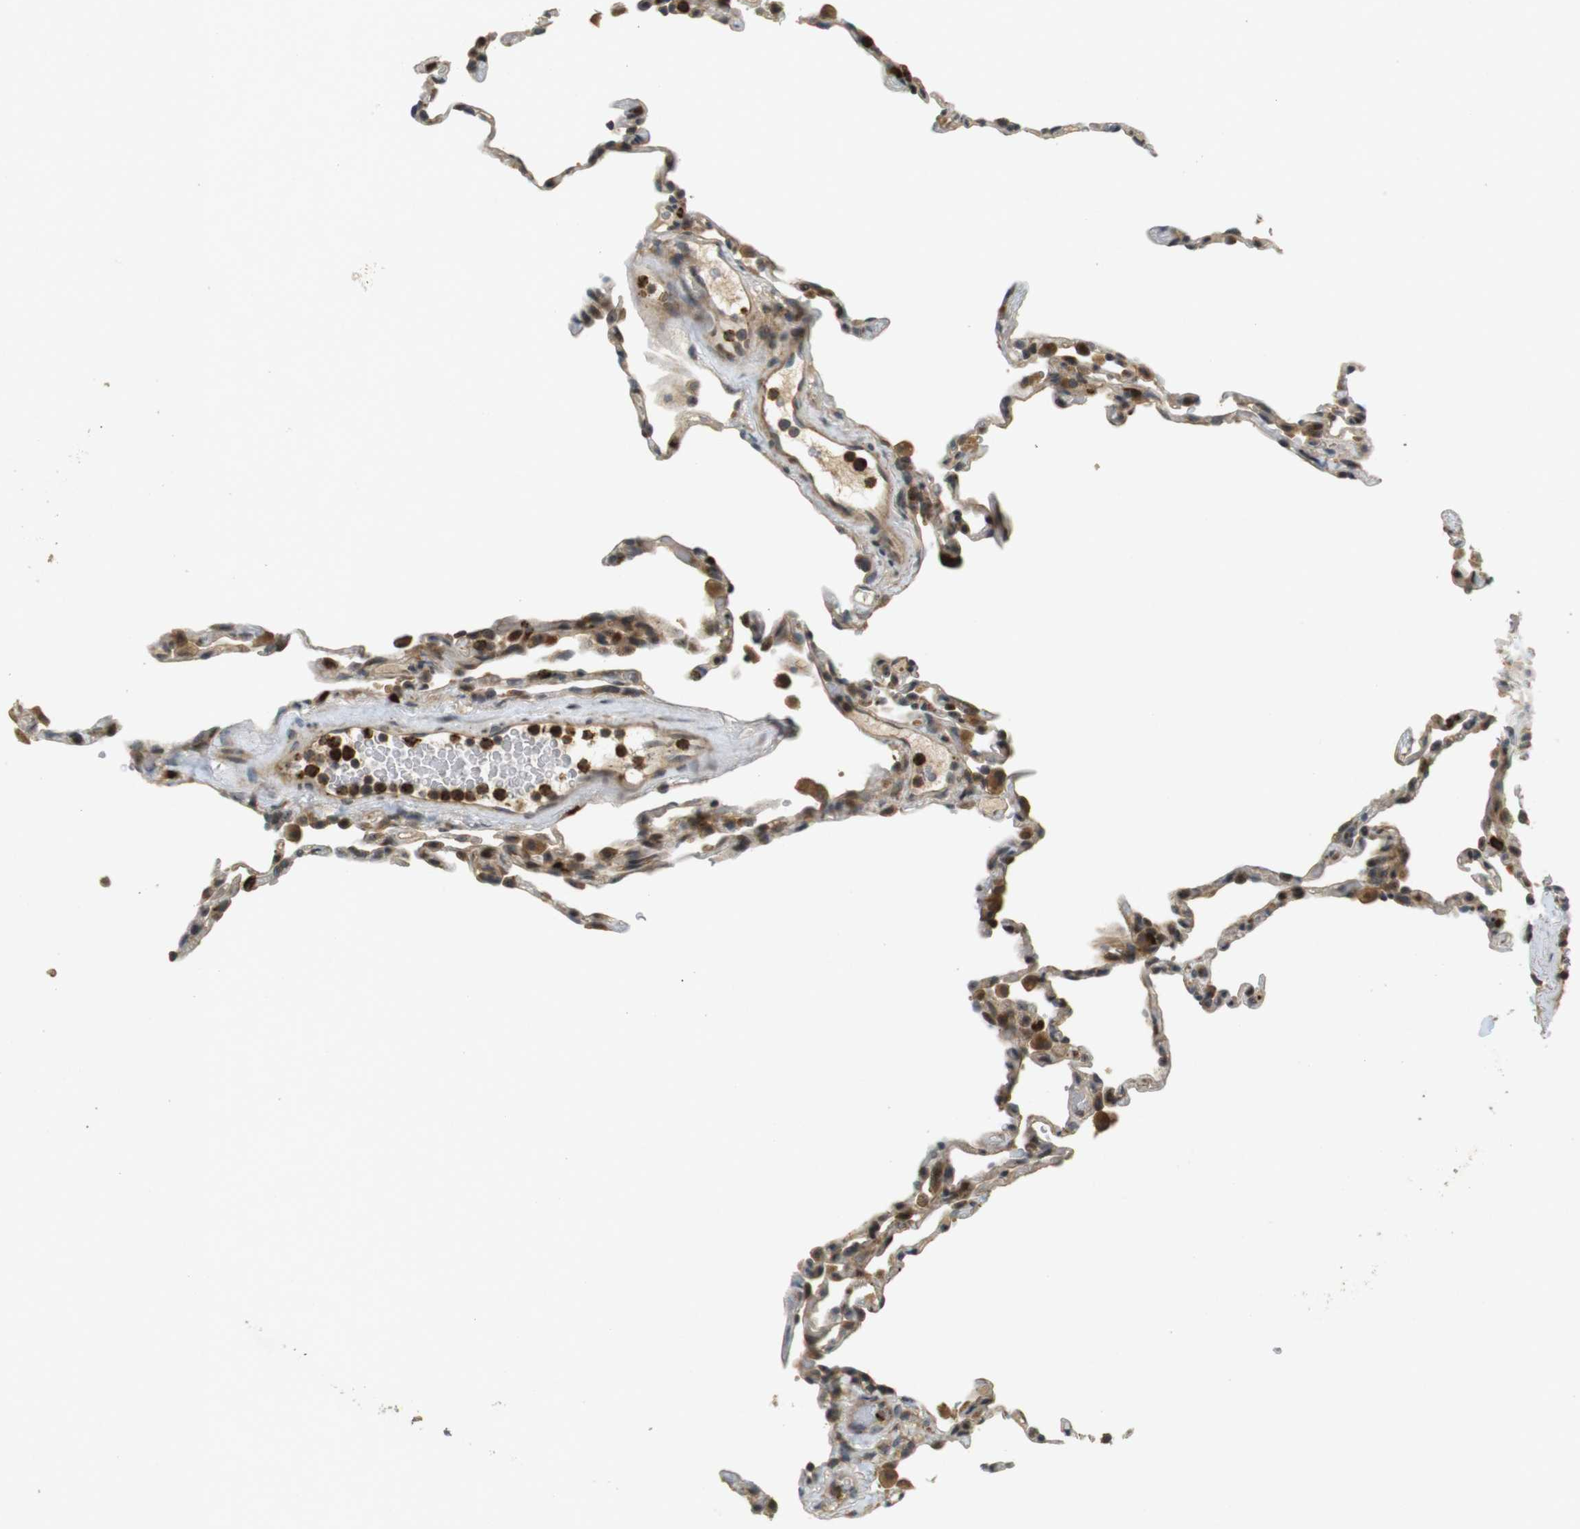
{"staining": {"intensity": "weak", "quantity": "25%-75%", "location": "cytoplasmic/membranous"}, "tissue": "lung", "cell_type": "Alveolar cells", "image_type": "normal", "snomed": [{"axis": "morphology", "description": "Normal tissue, NOS"}, {"axis": "topography", "description": "Lung"}], "caption": "Human lung stained with a brown dye demonstrates weak cytoplasmic/membranous positive positivity in approximately 25%-75% of alveolar cells.", "gene": "TMX3", "patient": {"sex": "male", "age": 59}}